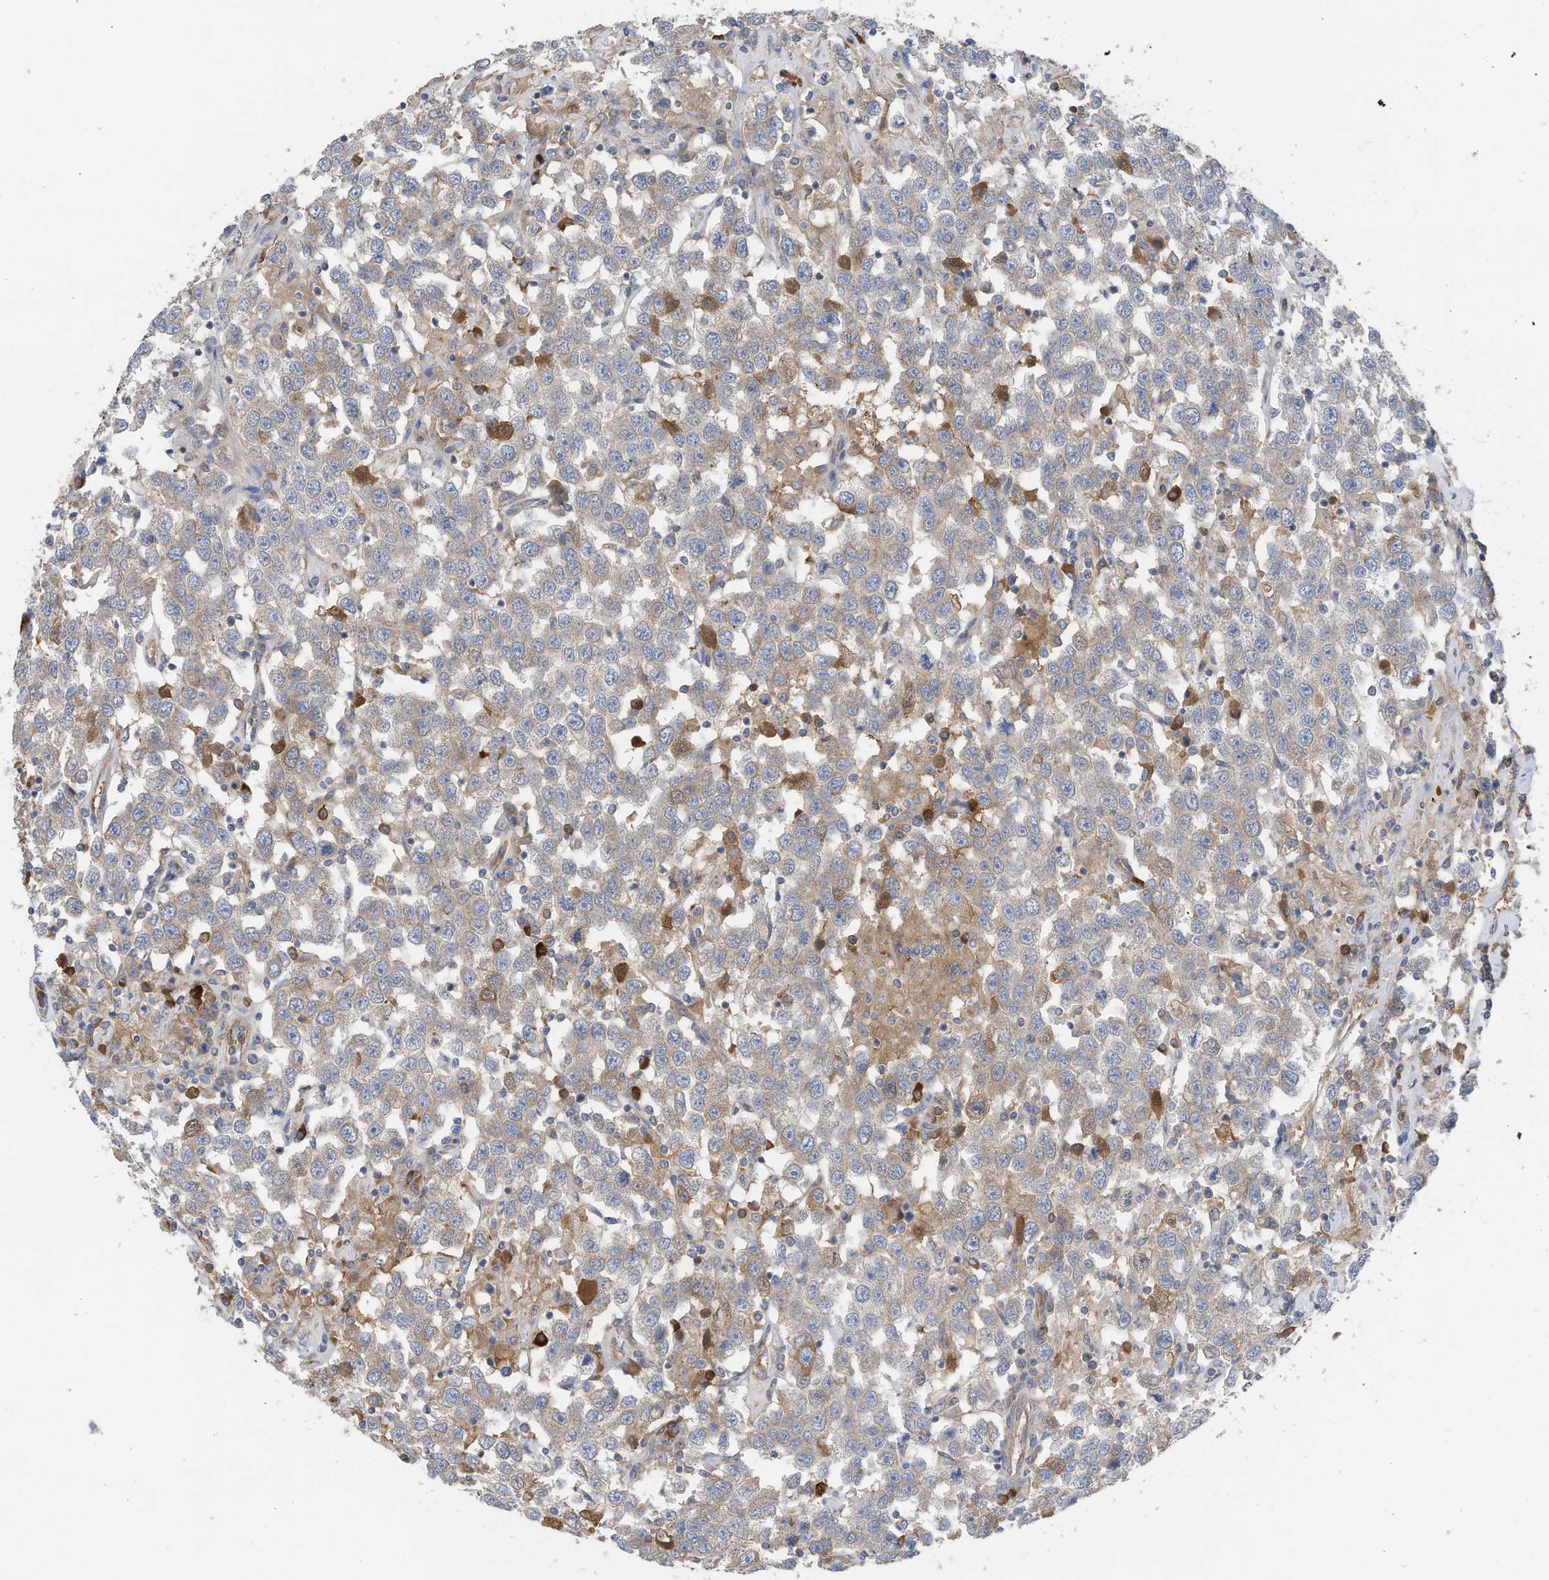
{"staining": {"intensity": "weak", "quantity": "25%-75%", "location": "cytoplasmic/membranous"}, "tissue": "testis cancer", "cell_type": "Tumor cells", "image_type": "cancer", "snomed": [{"axis": "morphology", "description": "Seminoma, NOS"}, {"axis": "topography", "description": "Testis"}], "caption": "A histopathology image showing weak cytoplasmic/membranous positivity in approximately 25%-75% of tumor cells in testis cancer, as visualized by brown immunohistochemical staining.", "gene": "SLC5A11", "patient": {"sex": "male", "age": 41}}